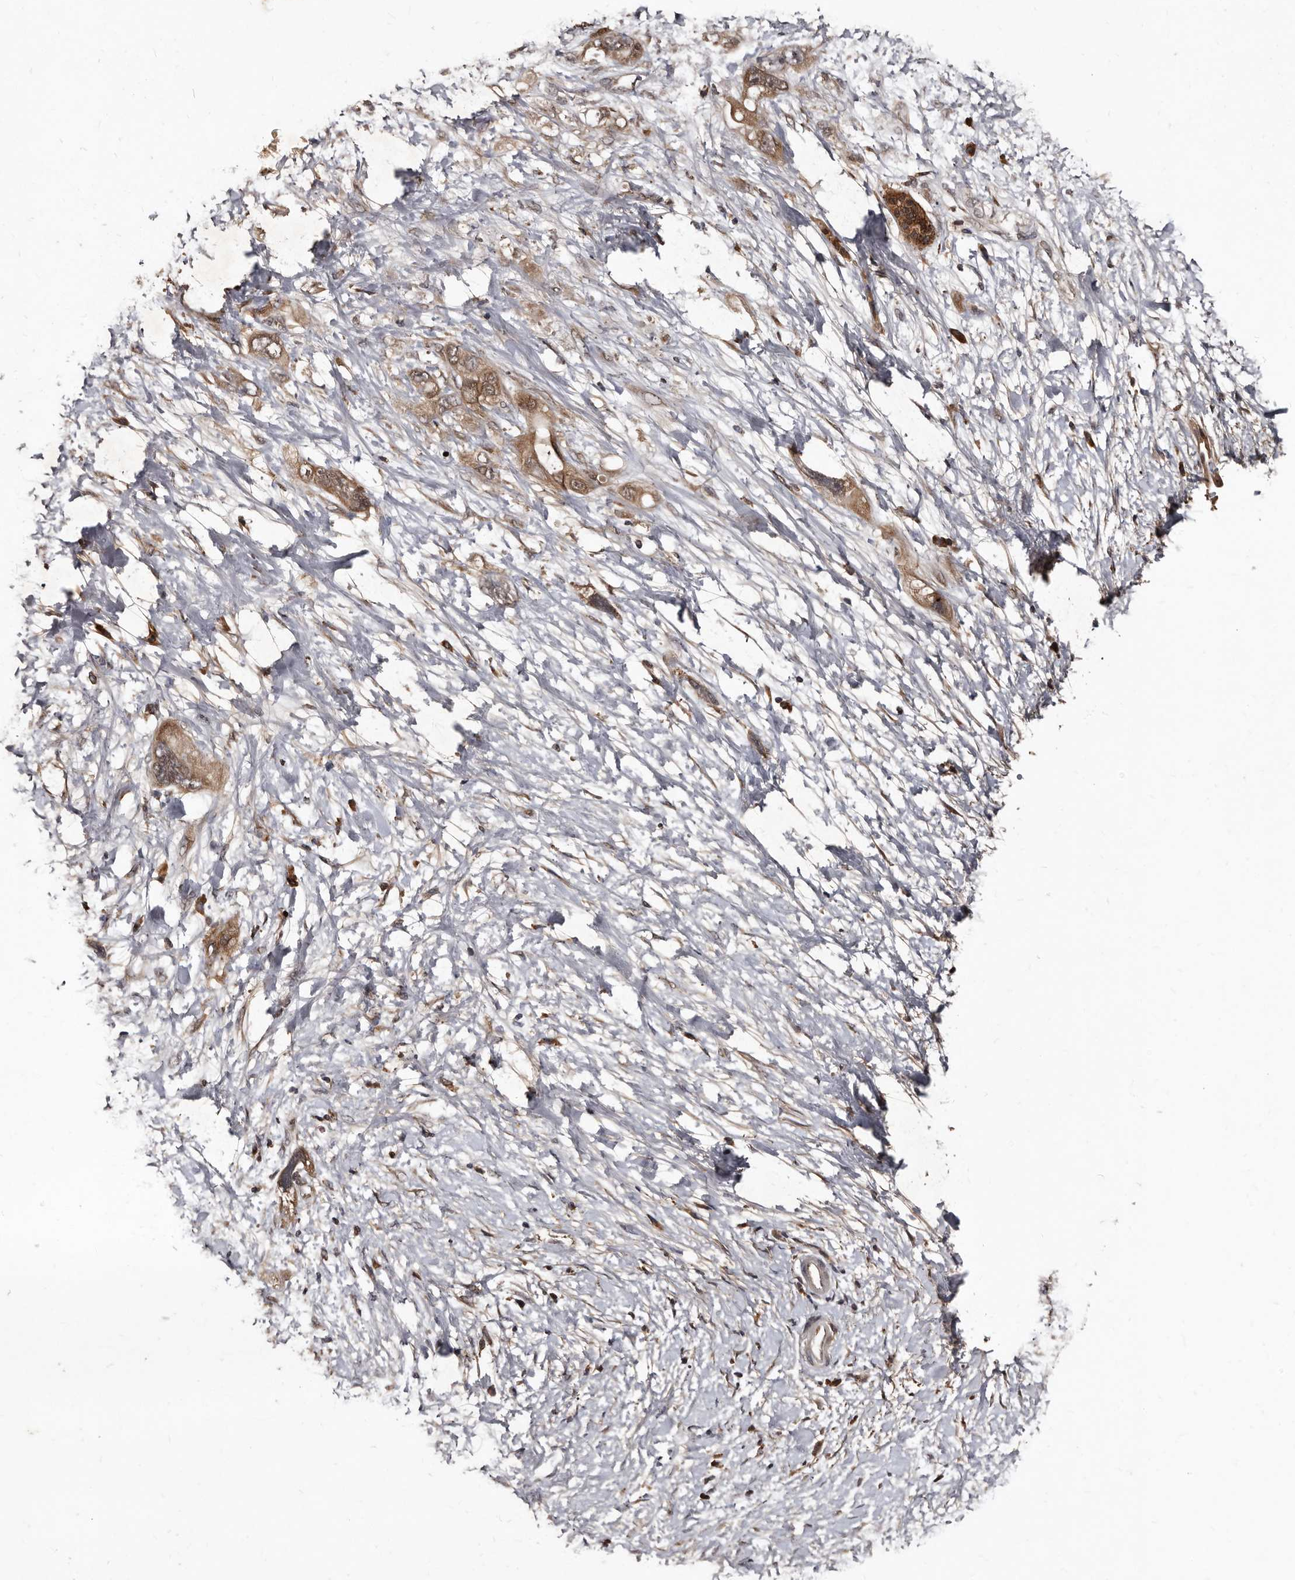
{"staining": {"intensity": "moderate", "quantity": ">75%", "location": "cytoplasmic/membranous"}, "tissue": "pancreatic cancer", "cell_type": "Tumor cells", "image_type": "cancer", "snomed": [{"axis": "morphology", "description": "Adenocarcinoma, NOS"}, {"axis": "topography", "description": "Pancreas"}], "caption": "DAB immunohistochemical staining of pancreatic adenocarcinoma displays moderate cytoplasmic/membranous protein positivity in about >75% of tumor cells.", "gene": "PMVK", "patient": {"sex": "female", "age": 56}}